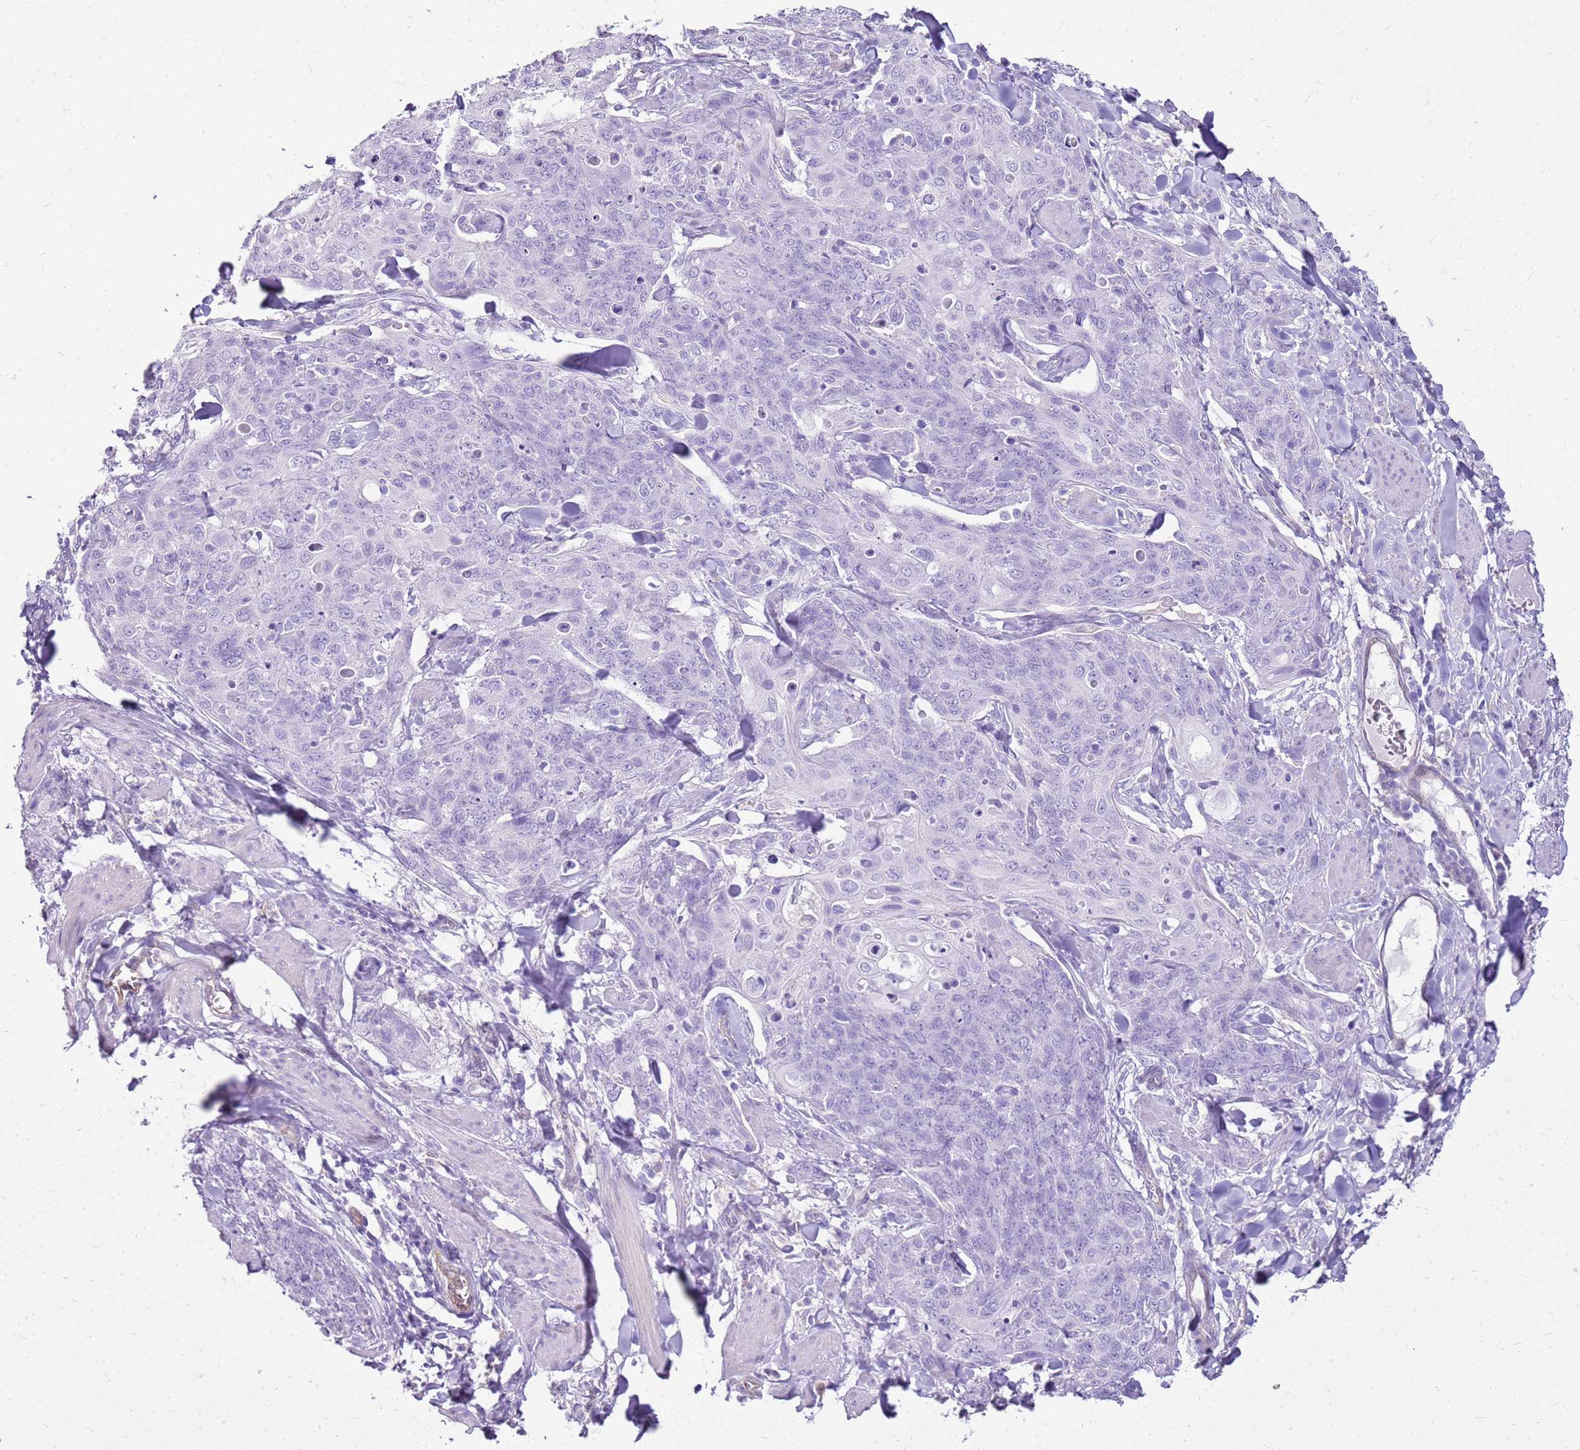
{"staining": {"intensity": "negative", "quantity": "none", "location": "none"}, "tissue": "skin cancer", "cell_type": "Tumor cells", "image_type": "cancer", "snomed": [{"axis": "morphology", "description": "Squamous cell carcinoma, NOS"}, {"axis": "topography", "description": "Skin"}, {"axis": "topography", "description": "Vulva"}], "caption": "There is no significant expression in tumor cells of skin squamous cell carcinoma.", "gene": "SULT1E1", "patient": {"sex": "female", "age": 85}}